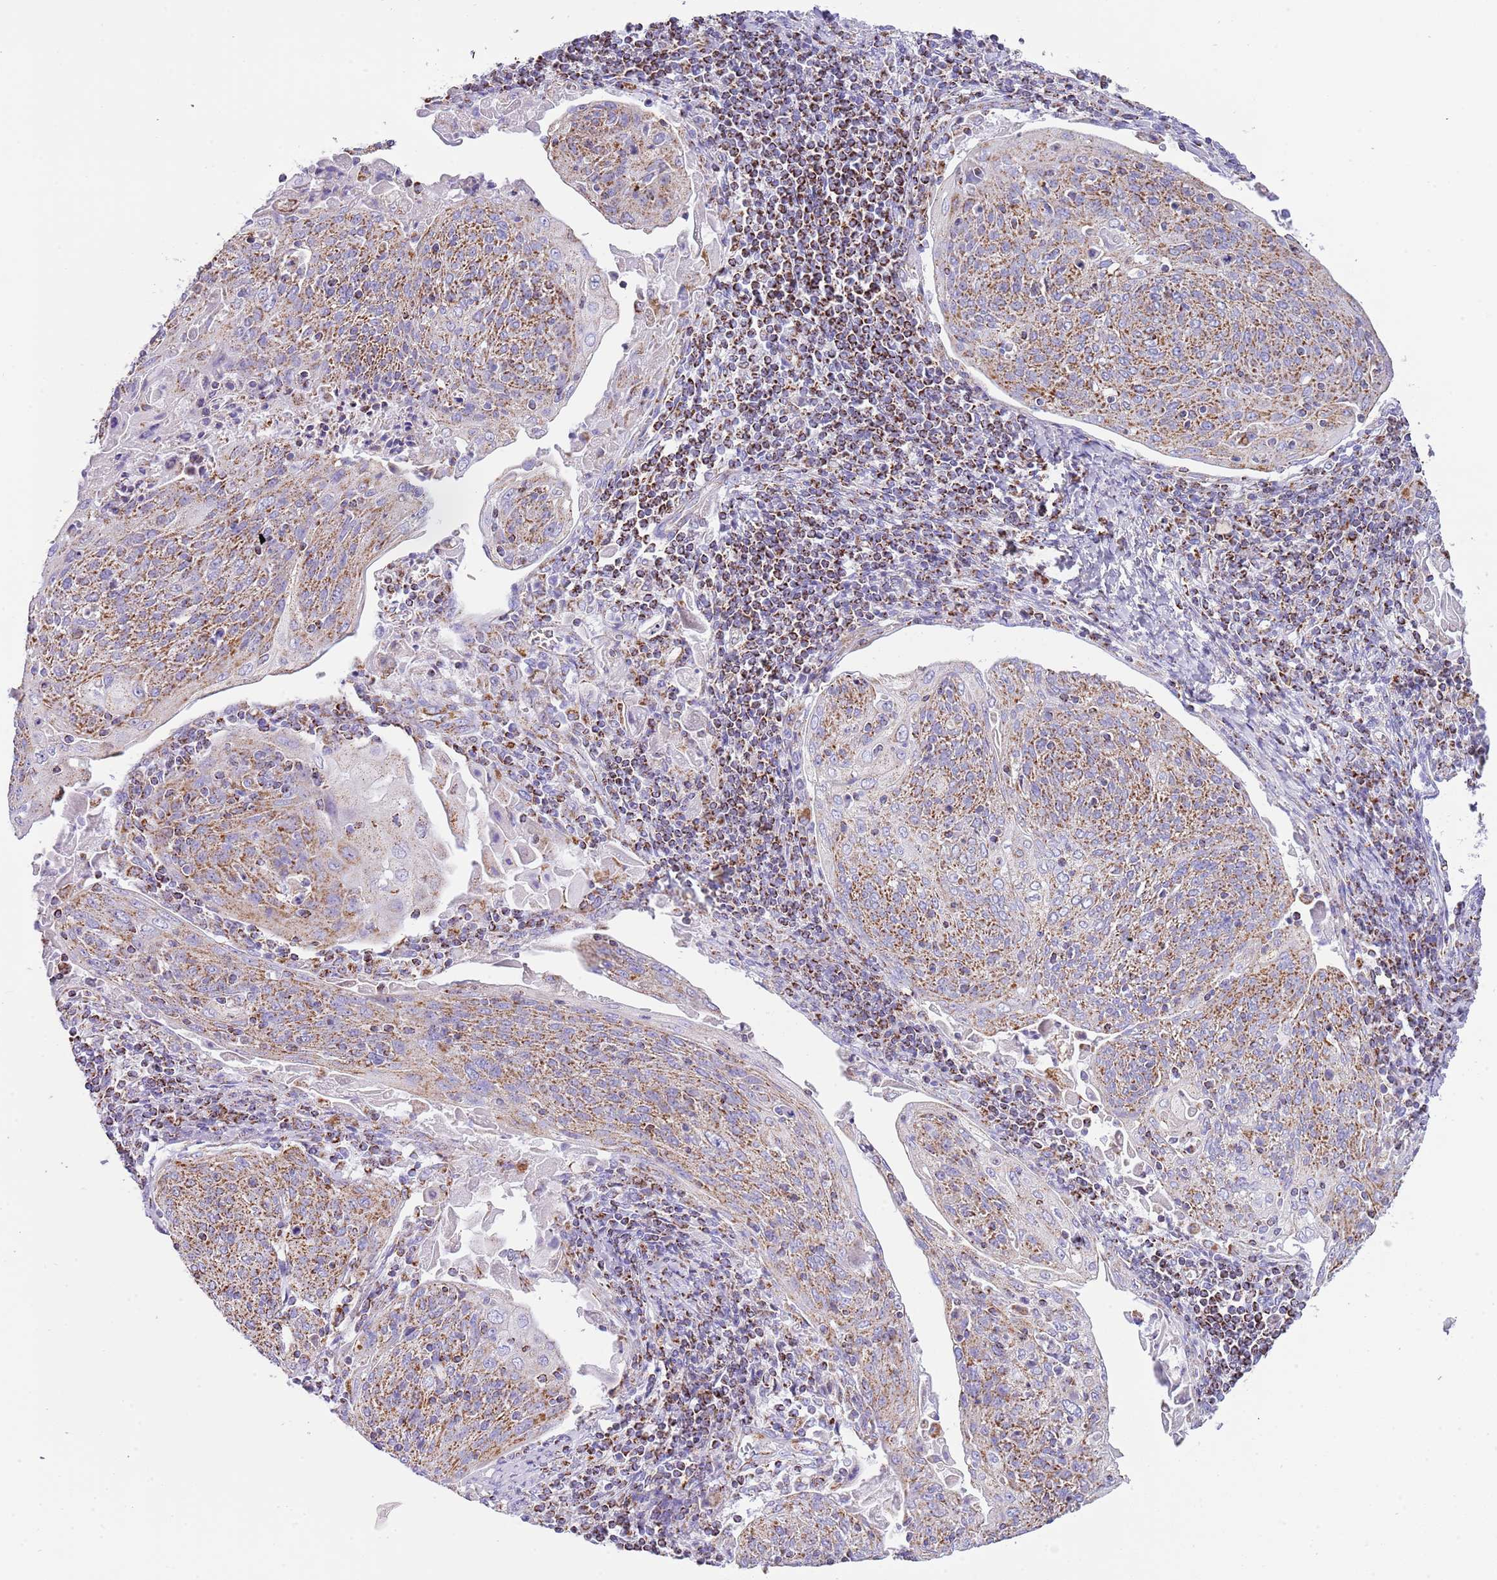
{"staining": {"intensity": "moderate", "quantity": ">75%", "location": "cytoplasmic/membranous"}, "tissue": "cervical cancer", "cell_type": "Tumor cells", "image_type": "cancer", "snomed": [{"axis": "morphology", "description": "Squamous cell carcinoma, NOS"}, {"axis": "topography", "description": "Cervix"}], "caption": "This image shows immunohistochemistry staining of human squamous cell carcinoma (cervical), with medium moderate cytoplasmic/membranous staining in about >75% of tumor cells.", "gene": "SUCLG2", "patient": {"sex": "female", "age": 67}}